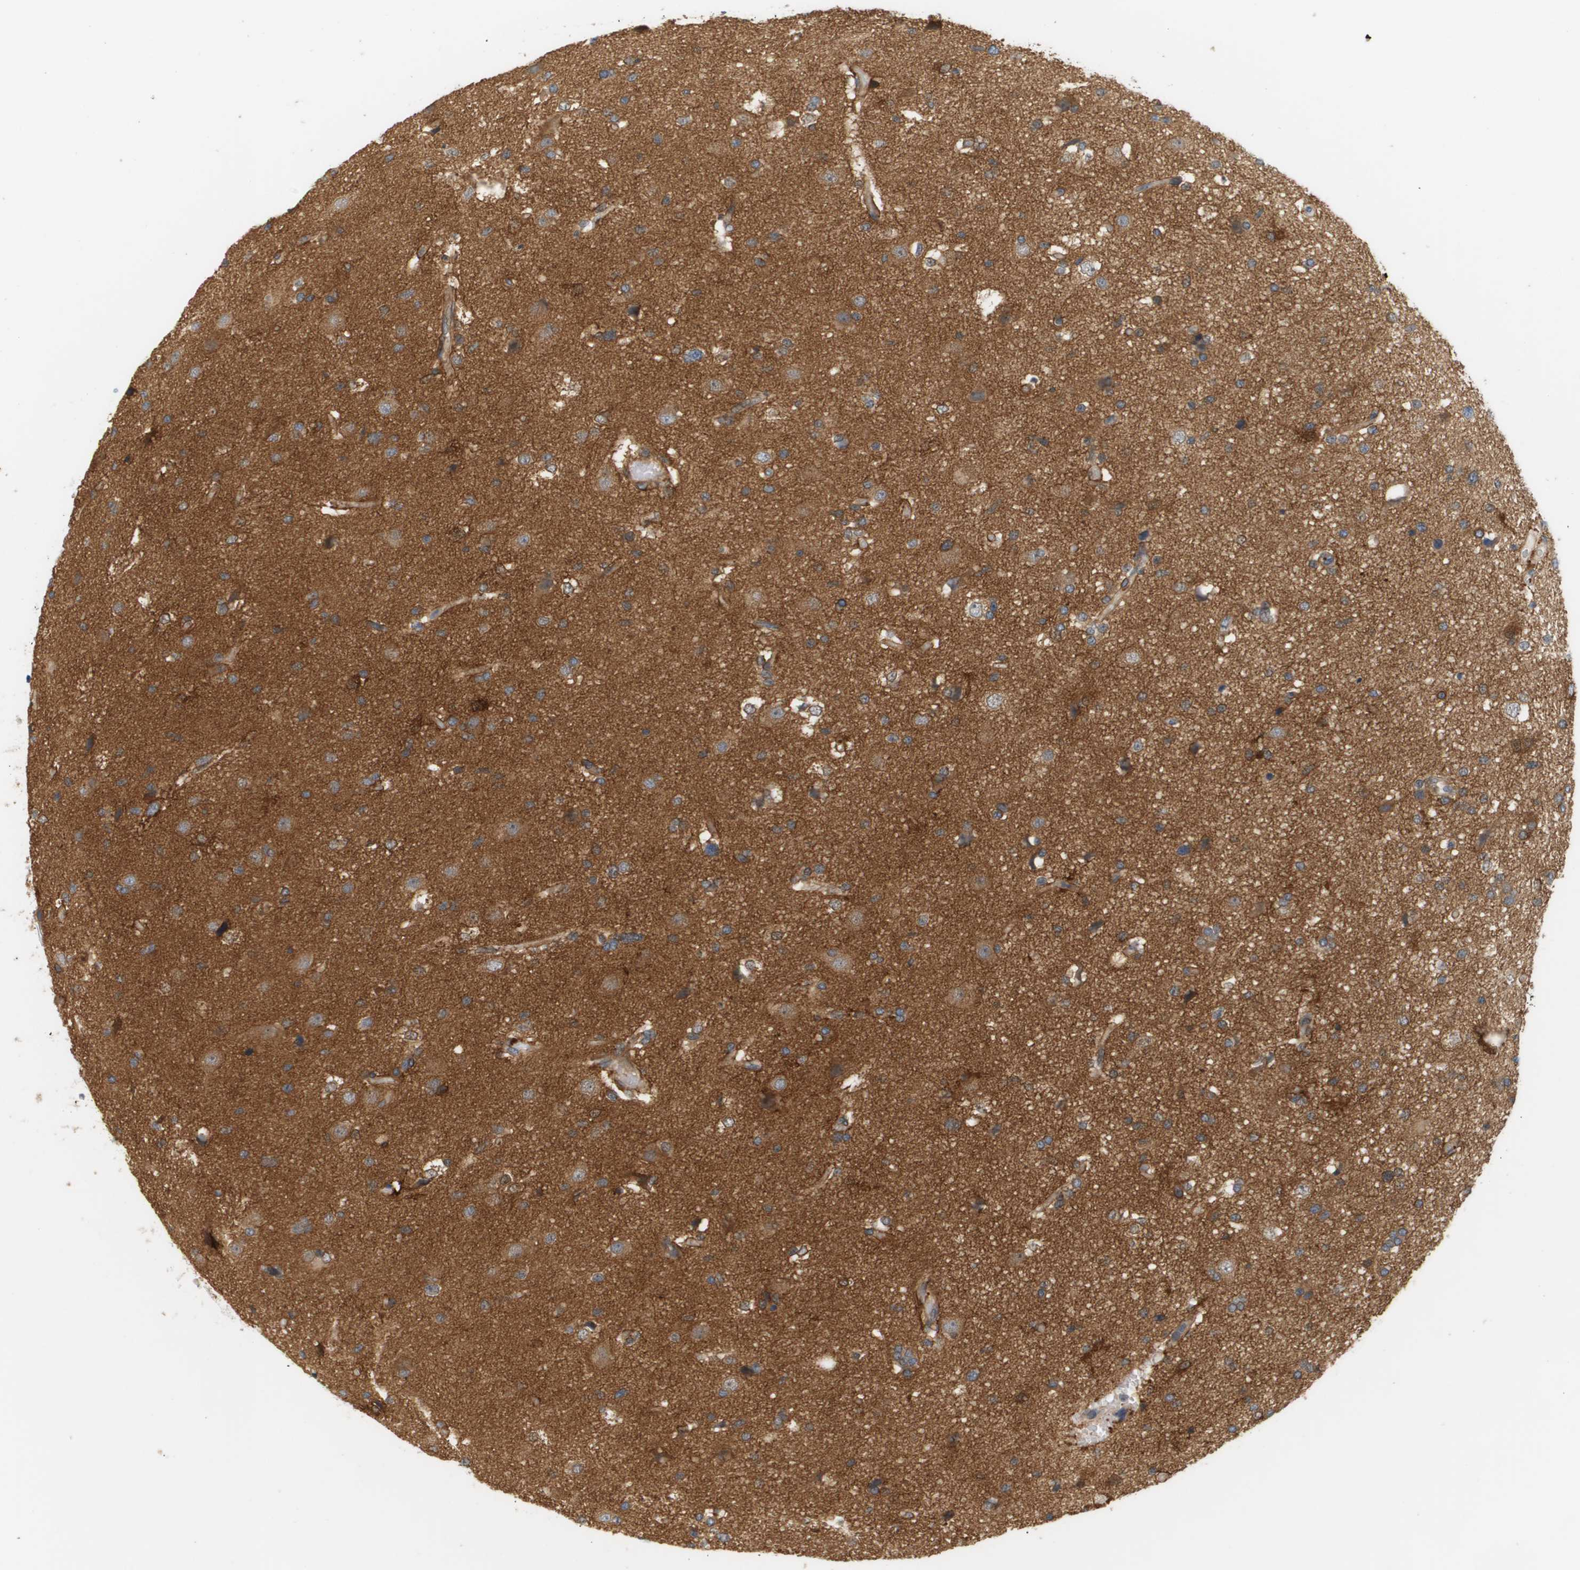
{"staining": {"intensity": "moderate", "quantity": ">75%", "location": "cytoplasmic/membranous"}, "tissue": "glioma", "cell_type": "Tumor cells", "image_type": "cancer", "snomed": [{"axis": "morphology", "description": "Glioma, malignant, High grade"}, {"axis": "topography", "description": "Brain"}], "caption": "There is medium levels of moderate cytoplasmic/membranous staining in tumor cells of glioma, as demonstrated by immunohistochemical staining (brown color).", "gene": "CORO2B", "patient": {"sex": "male", "age": 33}}